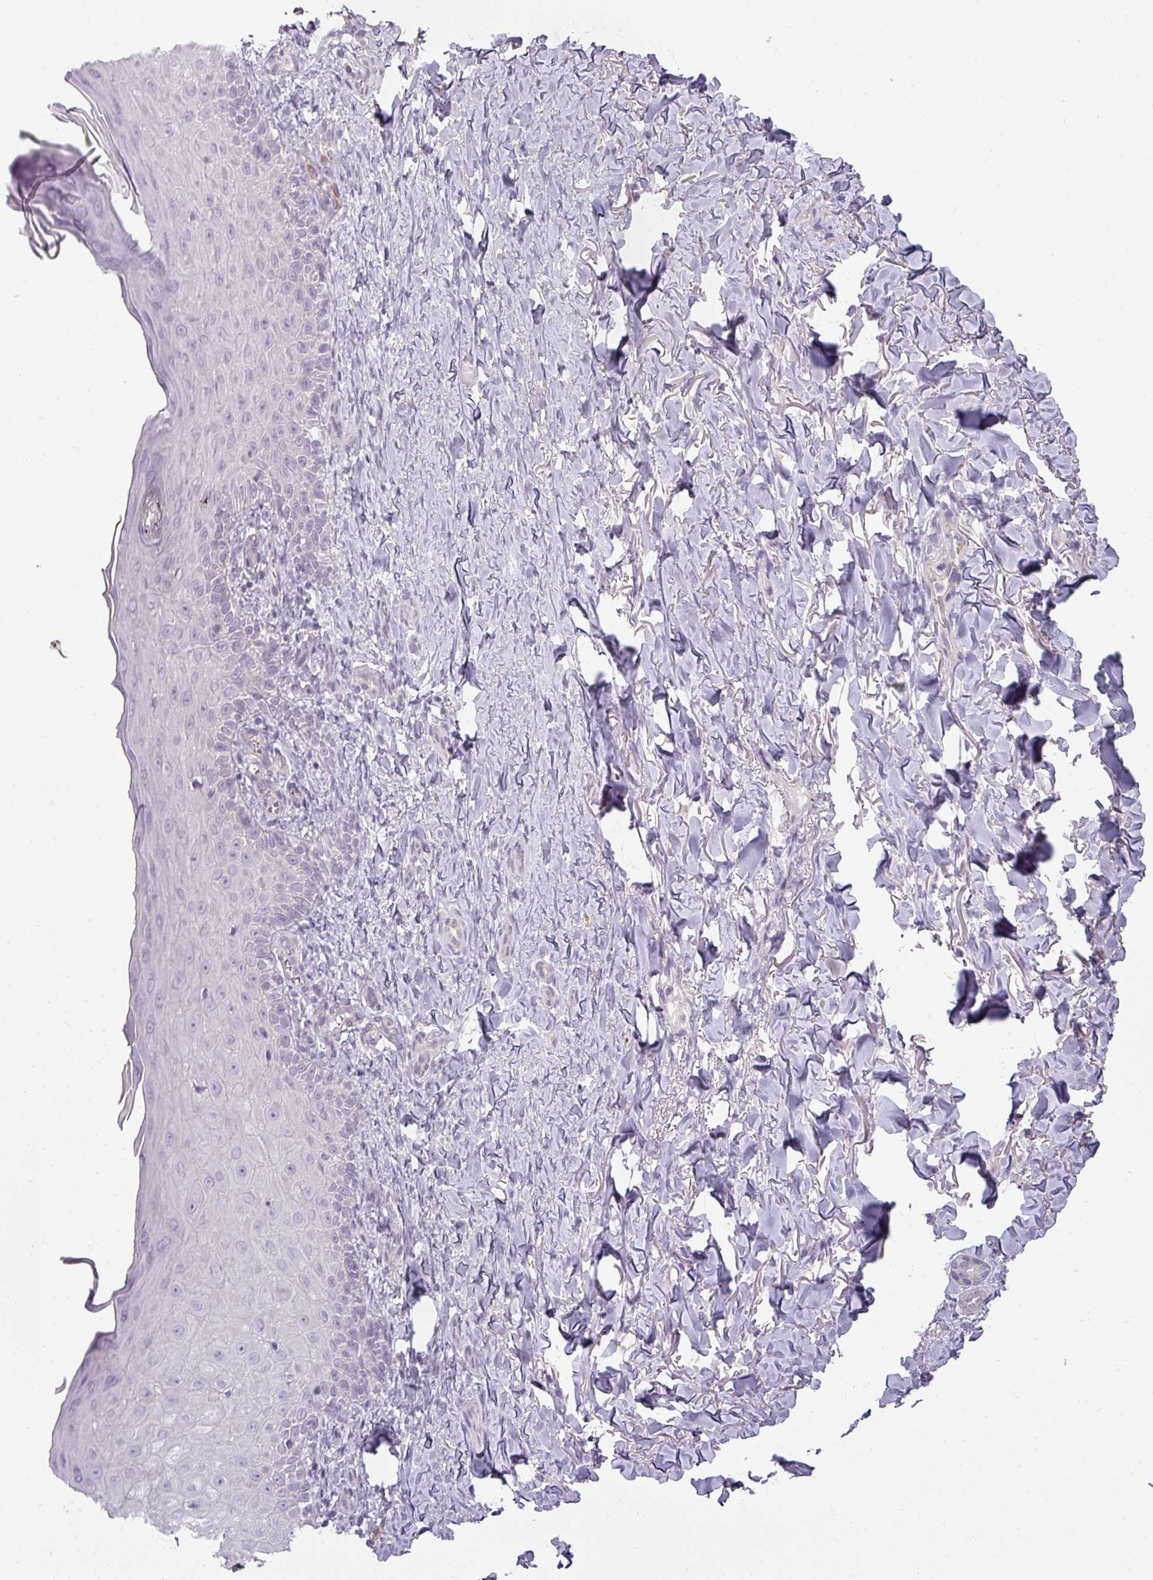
{"staining": {"intensity": "negative", "quantity": "none", "location": "none"}, "tissue": "skin", "cell_type": "Fibroblasts", "image_type": "normal", "snomed": [{"axis": "morphology", "description": "Normal tissue, NOS"}, {"axis": "topography", "description": "Skin"}], "caption": "Immunohistochemistry (IHC) micrograph of unremarkable skin: skin stained with DAB displays no significant protein staining in fibroblasts. The staining is performed using DAB brown chromogen with nuclei counter-stained in using hematoxylin.", "gene": "ASB1", "patient": {"sex": "male", "age": 81}}